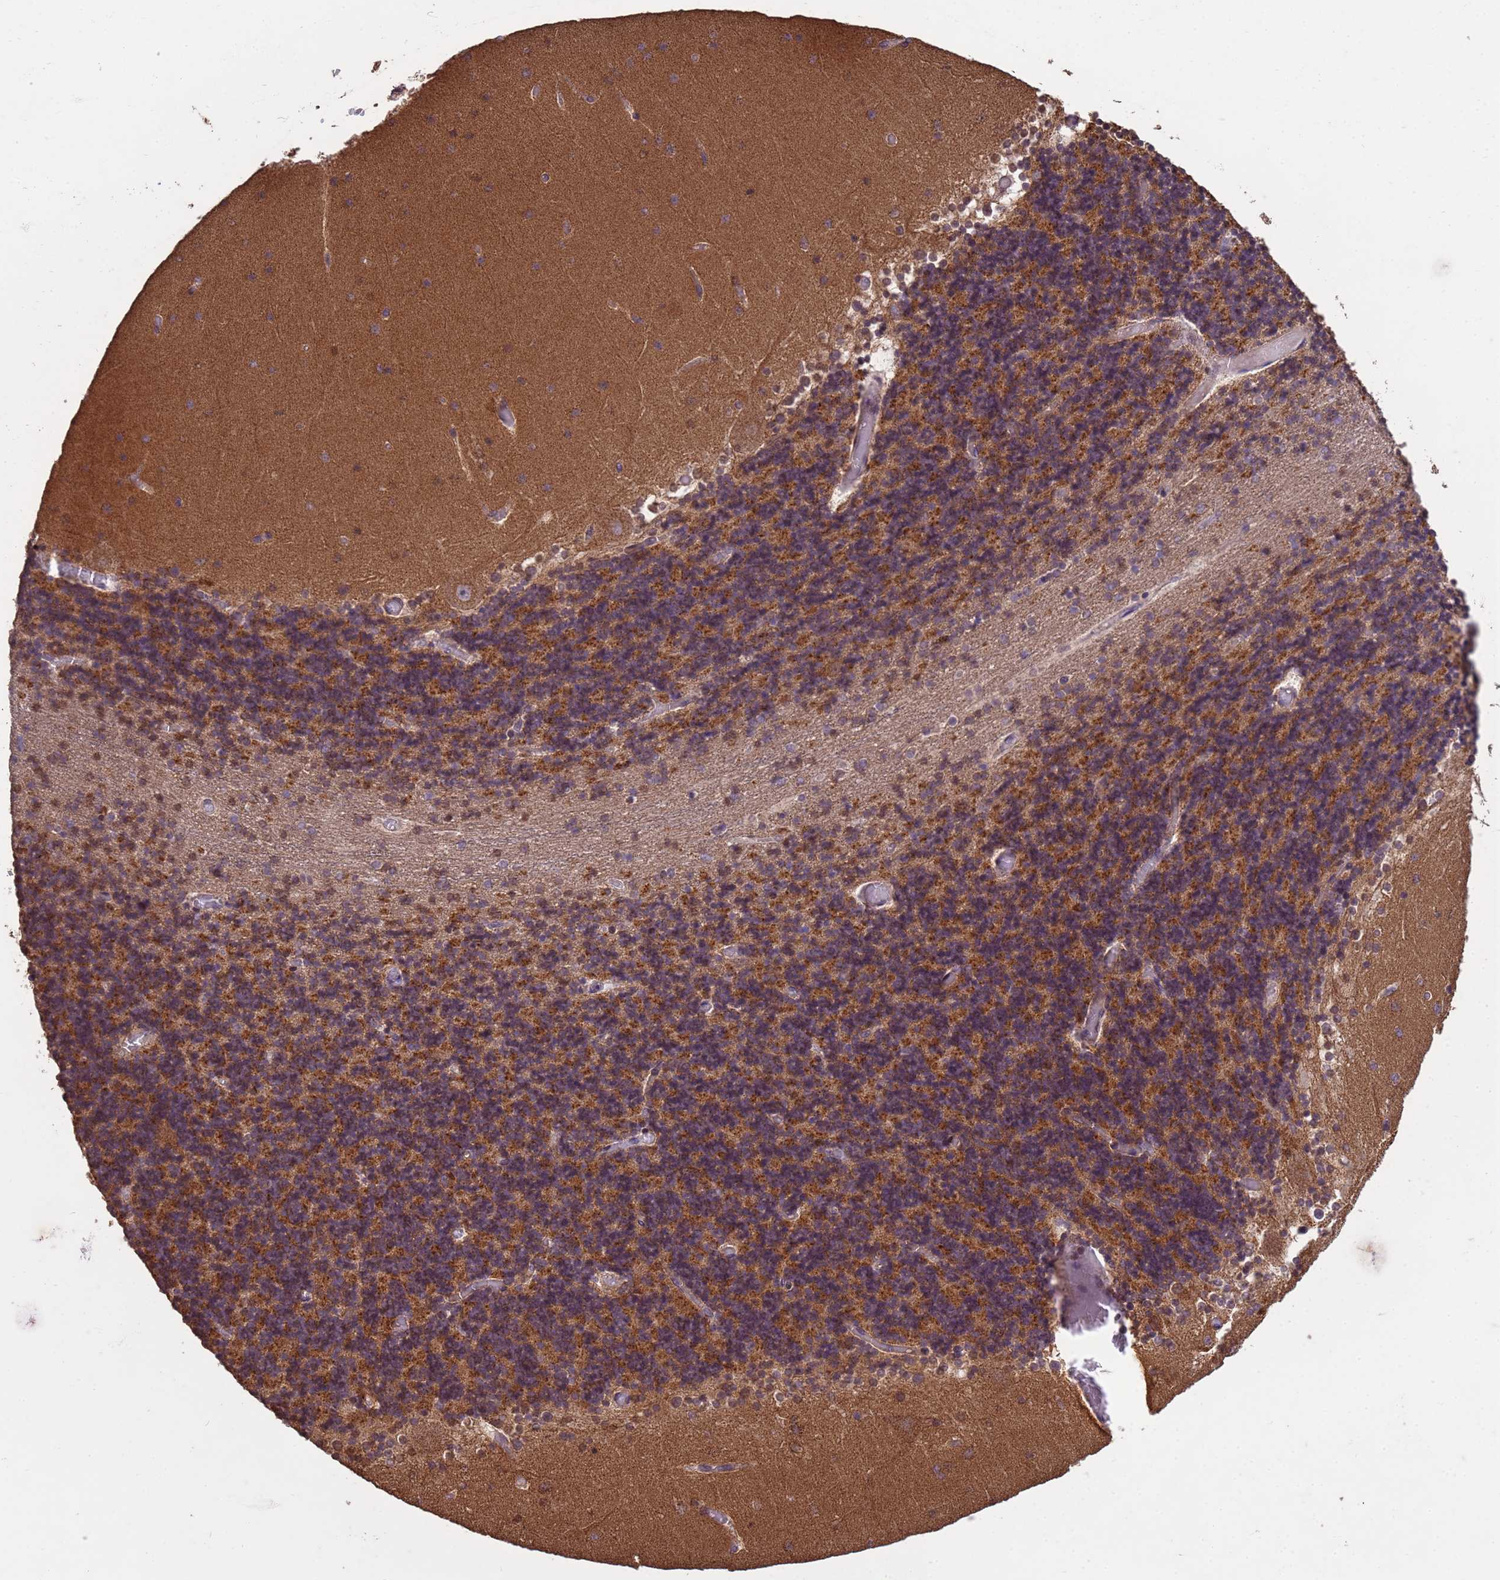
{"staining": {"intensity": "strong", "quantity": "25%-75%", "location": "cytoplasmic/membranous"}, "tissue": "cerebellum", "cell_type": "Cells in granular layer", "image_type": "normal", "snomed": [{"axis": "morphology", "description": "Normal tissue, NOS"}, {"axis": "topography", "description": "Cerebellum"}], "caption": "IHC (DAB) staining of unremarkable human cerebellum displays strong cytoplasmic/membranous protein positivity in about 25%-75% of cells in granular layer. Nuclei are stained in blue.", "gene": "P2RX7", "patient": {"sex": "female", "age": 28}}